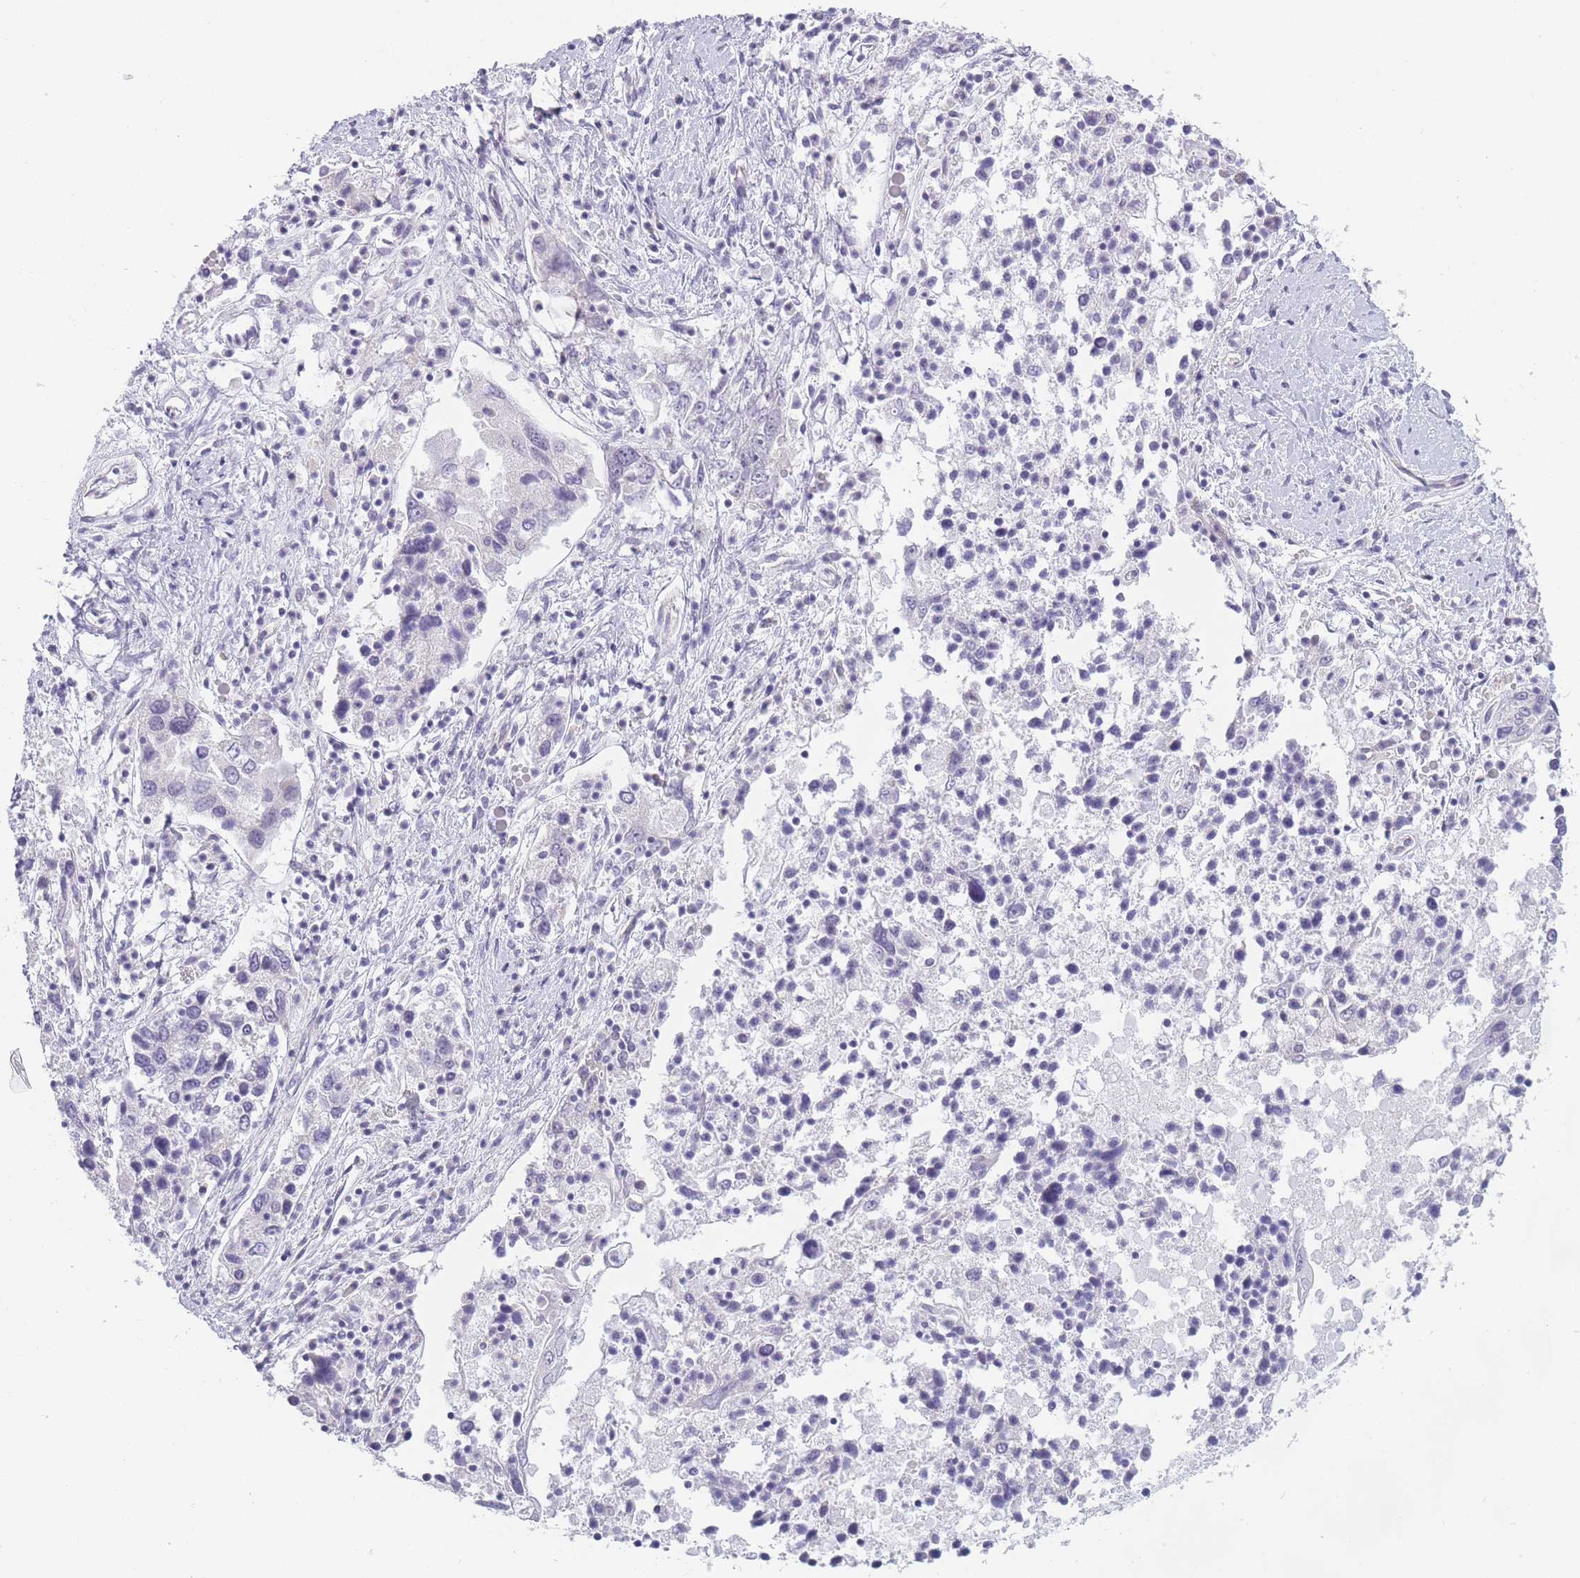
{"staining": {"intensity": "negative", "quantity": "none", "location": "none"}, "tissue": "ovarian cancer", "cell_type": "Tumor cells", "image_type": "cancer", "snomed": [{"axis": "morphology", "description": "Carcinoma, endometroid"}, {"axis": "topography", "description": "Ovary"}], "caption": "Histopathology image shows no significant protein positivity in tumor cells of endometroid carcinoma (ovarian).", "gene": "OR6B3", "patient": {"sex": "female", "age": 62}}